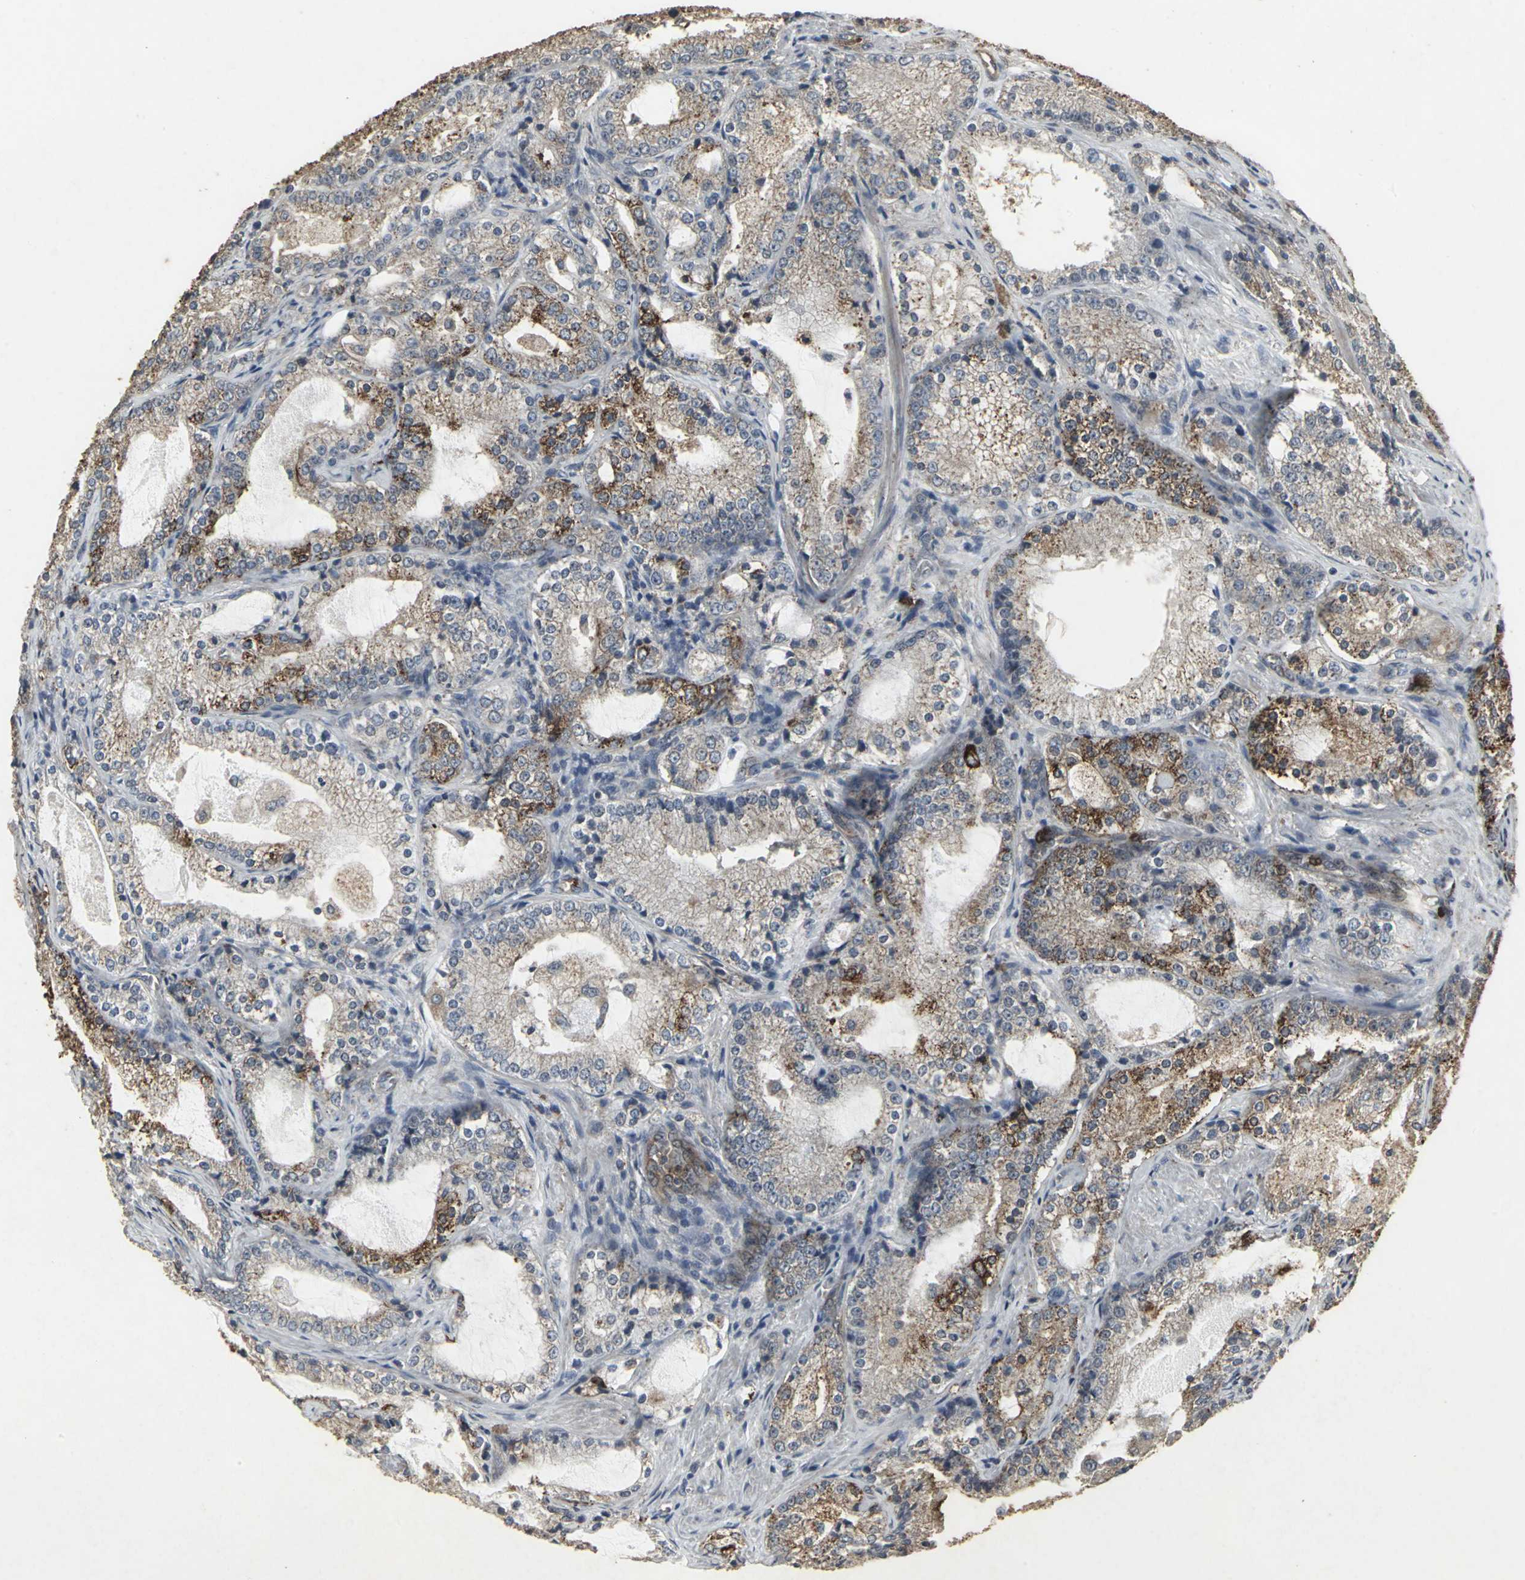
{"staining": {"intensity": "strong", "quantity": ">75%", "location": "cytoplasmic/membranous"}, "tissue": "prostate cancer", "cell_type": "Tumor cells", "image_type": "cancer", "snomed": [{"axis": "morphology", "description": "Adenocarcinoma, High grade"}, {"axis": "topography", "description": "Prostate"}], "caption": "Immunohistochemistry of prostate cancer (high-grade adenocarcinoma) demonstrates high levels of strong cytoplasmic/membranous positivity in about >75% of tumor cells. Using DAB (brown) and hematoxylin (blue) stains, captured at high magnification using brightfield microscopy.", "gene": "CCR9", "patient": {"sex": "male", "age": 63}}